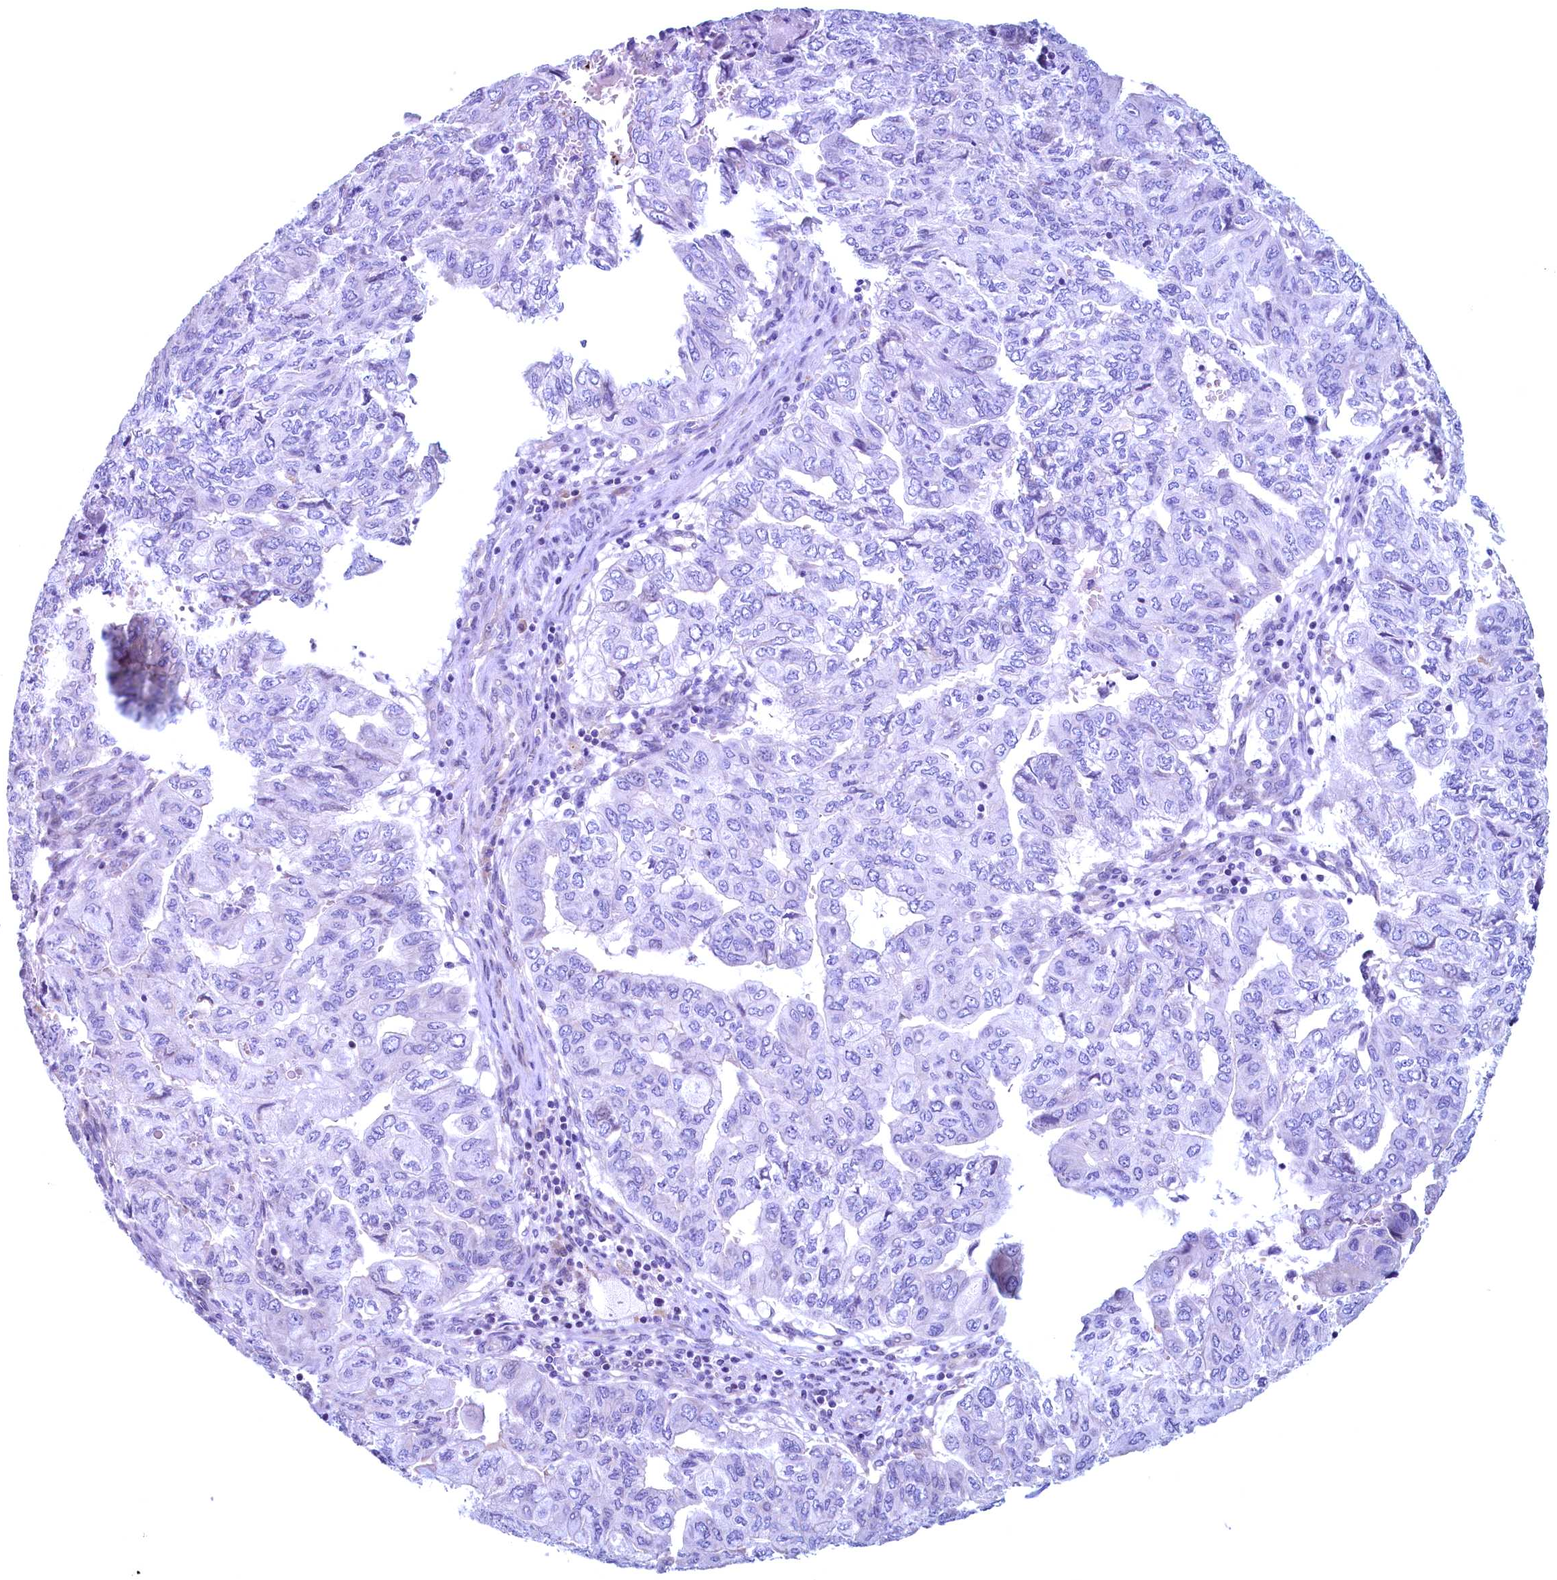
{"staining": {"intensity": "negative", "quantity": "none", "location": "none"}, "tissue": "pancreatic cancer", "cell_type": "Tumor cells", "image_type": "cancer", "snomed": [{"axis": "morphology", "description": "Adenocarcinoma, NOS"}, {"axis": "topography", "description": "Pancreas"}], "caption": "Immunohistochemistry (IHC) of pancreatic adenocarcinoma reveals no positivity in tumor cells.", "gene": "MAP1LC3A", "patient": {"sex": "male", "age": 51}}